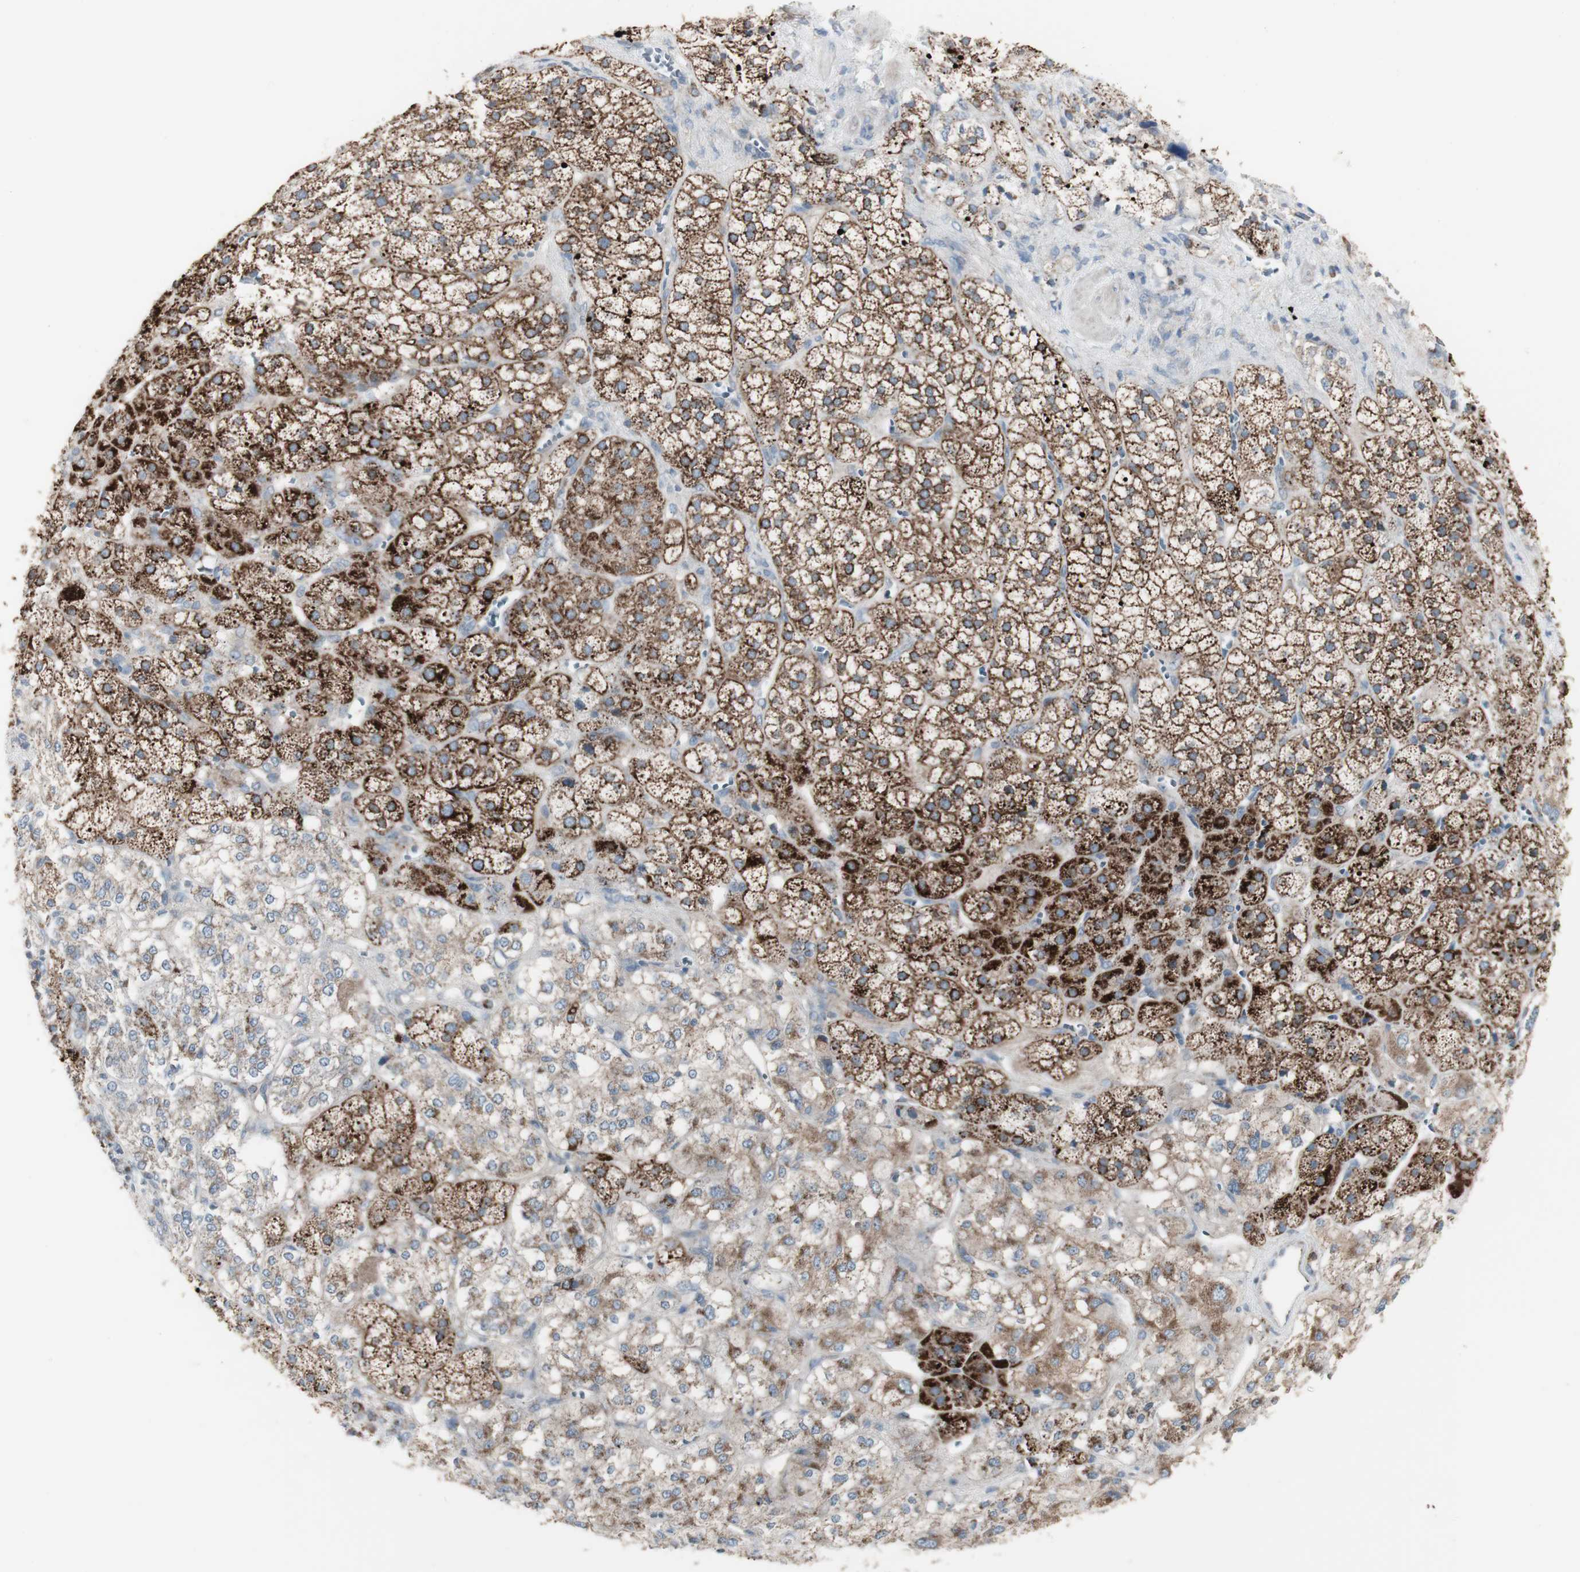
{"staining": {"intensity": "strong", "quantity": "25%-75%", "location": "cytoplasmic/membranous"}, "tissue": "adrenal gland", "cell_type": "Glandular cells", "image_type": "normal", "snomed": [{"axis": "morphology", "description": "Normal tissue, NOS"}, {"axis": "topography", "description": "Adrenal gland"}], "caption": "IHC of benign adrenal gland demonstrates high levels of strong cytoplasmic/membranous positivity in about 25%-75% of glandular cells.", "gene": "C3orf52", "patient": {"sex": "male", "age": 56}}